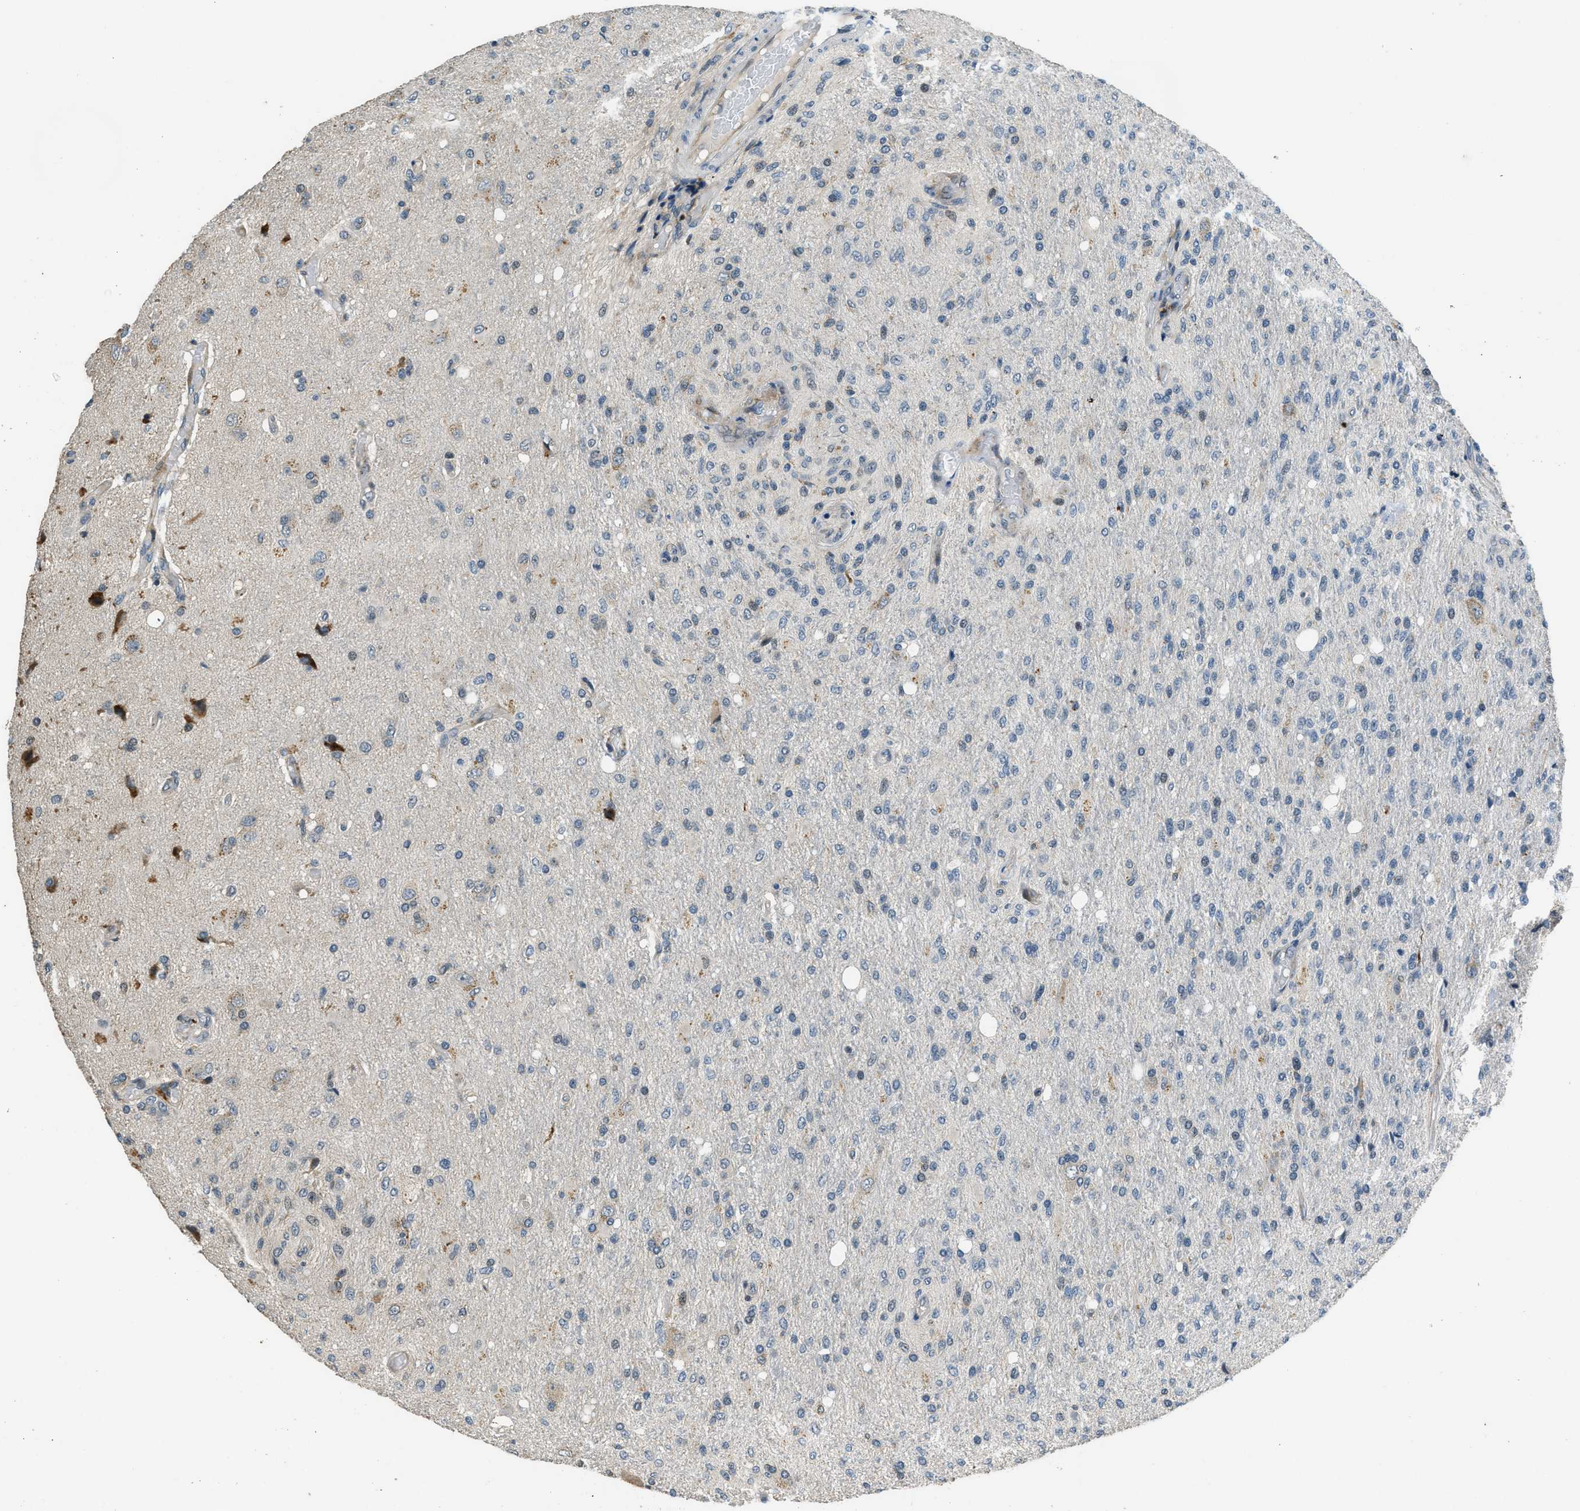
{"staining": {"intensity": "negative", "quantity": "none", "location": "none"}, "tissue": "glioma", "cell_type": "Tumor cells", "image_type": "cancer", "snomed": [{"axis": "morphology", "description": "Normal tissue, NOS"}, {"axis": "morphology", "description": "Glioma, malignant, High grade"}, {"axis": "topography", "description": "Cerebral cortex"}], "caption": "Tumor cells show no significant protein staining in glioma.", "gene": "HERC2", "patient": {"sex": "male", "age": 77}}